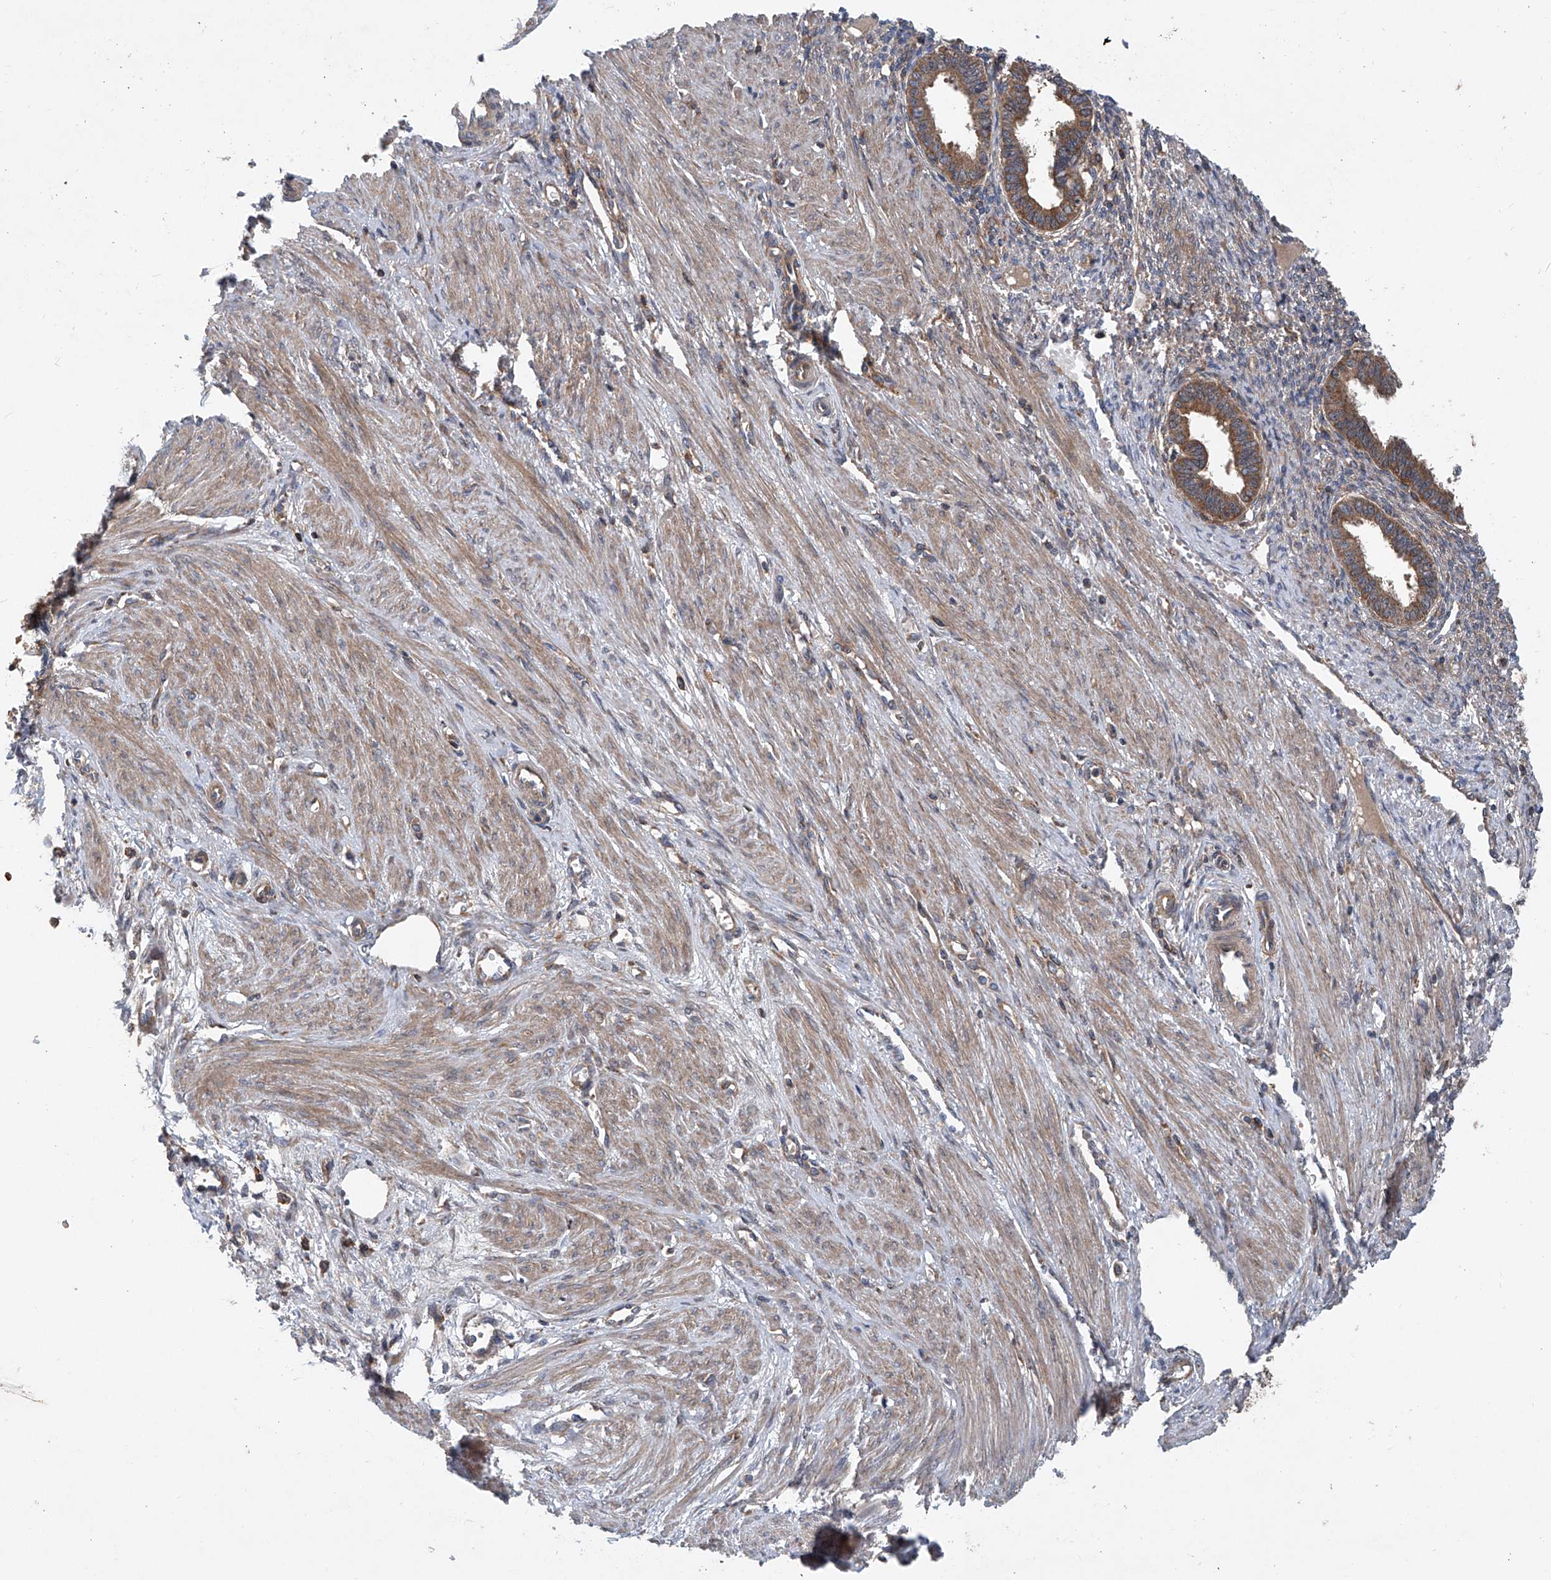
{"staining": {"intensity": "moderate", "quantity": "25%-75%", "location": "cytoplasmic/membranous"}, "tissue": "endometrium", "cell_type": "Cells in endometrial stroma", "image_type": "normal", "snomed": [{"axis": "morphology", "description": "Normal tissue, NOS"}, {"axis": "topography", "description": "Endometrium"}], "caption": "The immunohistochemical stain labels moderate cytoplasmic/membranous staining in cells in endometrial stroma of benign endometrium. (Brightfield microscopy of DAB IHC at high magnification).", "gene": "SMAP1", "patient": {"sex": "female", "age": 33}}